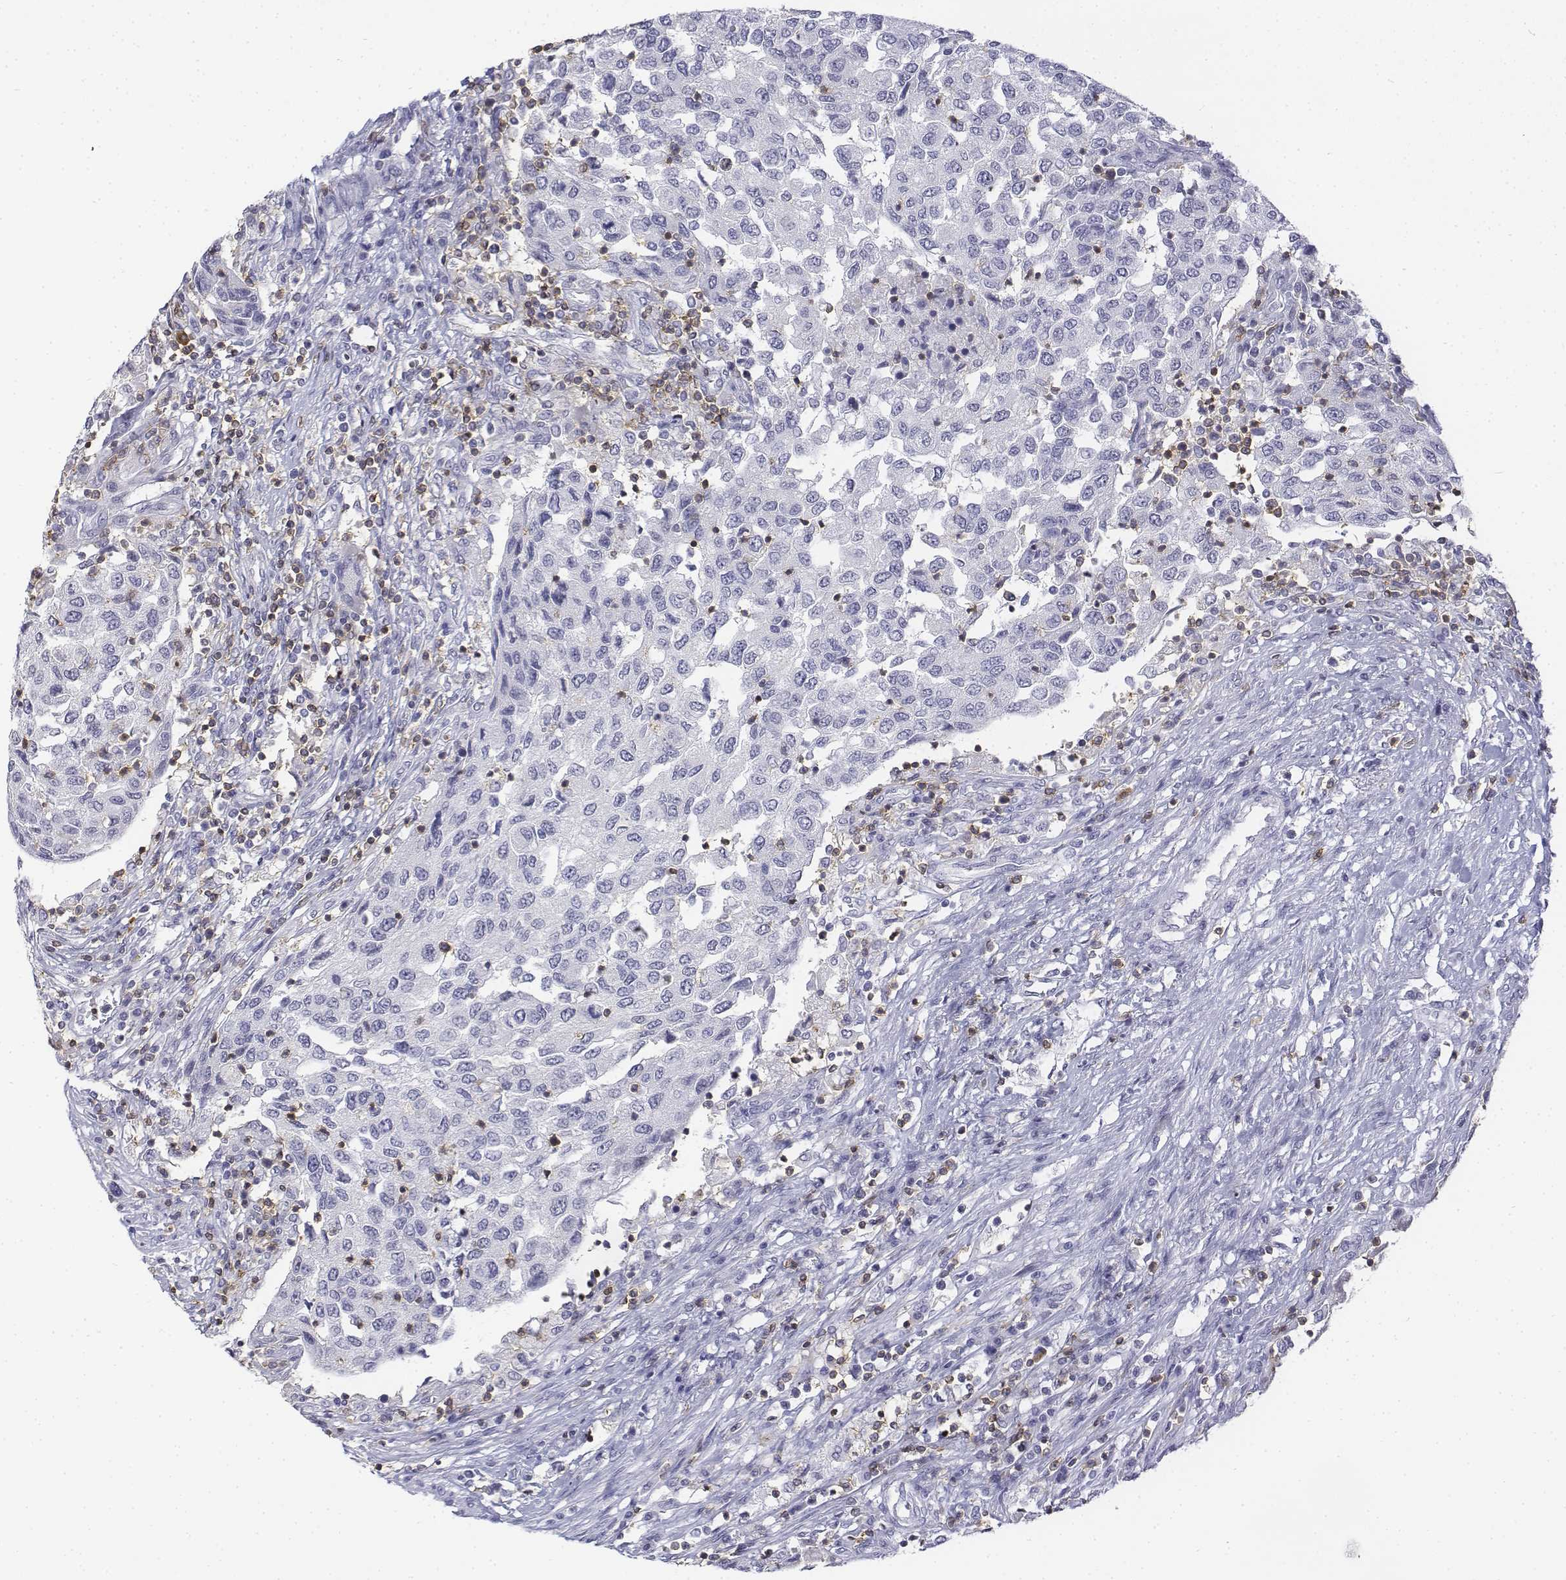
{"staining": {"intensity": "negative", "quantity": "none", "location": "none"}, "tissue": "urothelial cancer", "cell_type": "Tumor cells", "image_type": "cancer", "snomed": [{"axis": "morphology", "description": "Urothelial carcinoma, High grade"}, {"axis": "topography", "description": "Urinary bladder"}], "caption": "The photomicrograph reveals no staining of tumor cells in high-grade urothelial carcinoma.", "gene": "CD3E", "patient": {"sex": "female", "age": 78}}